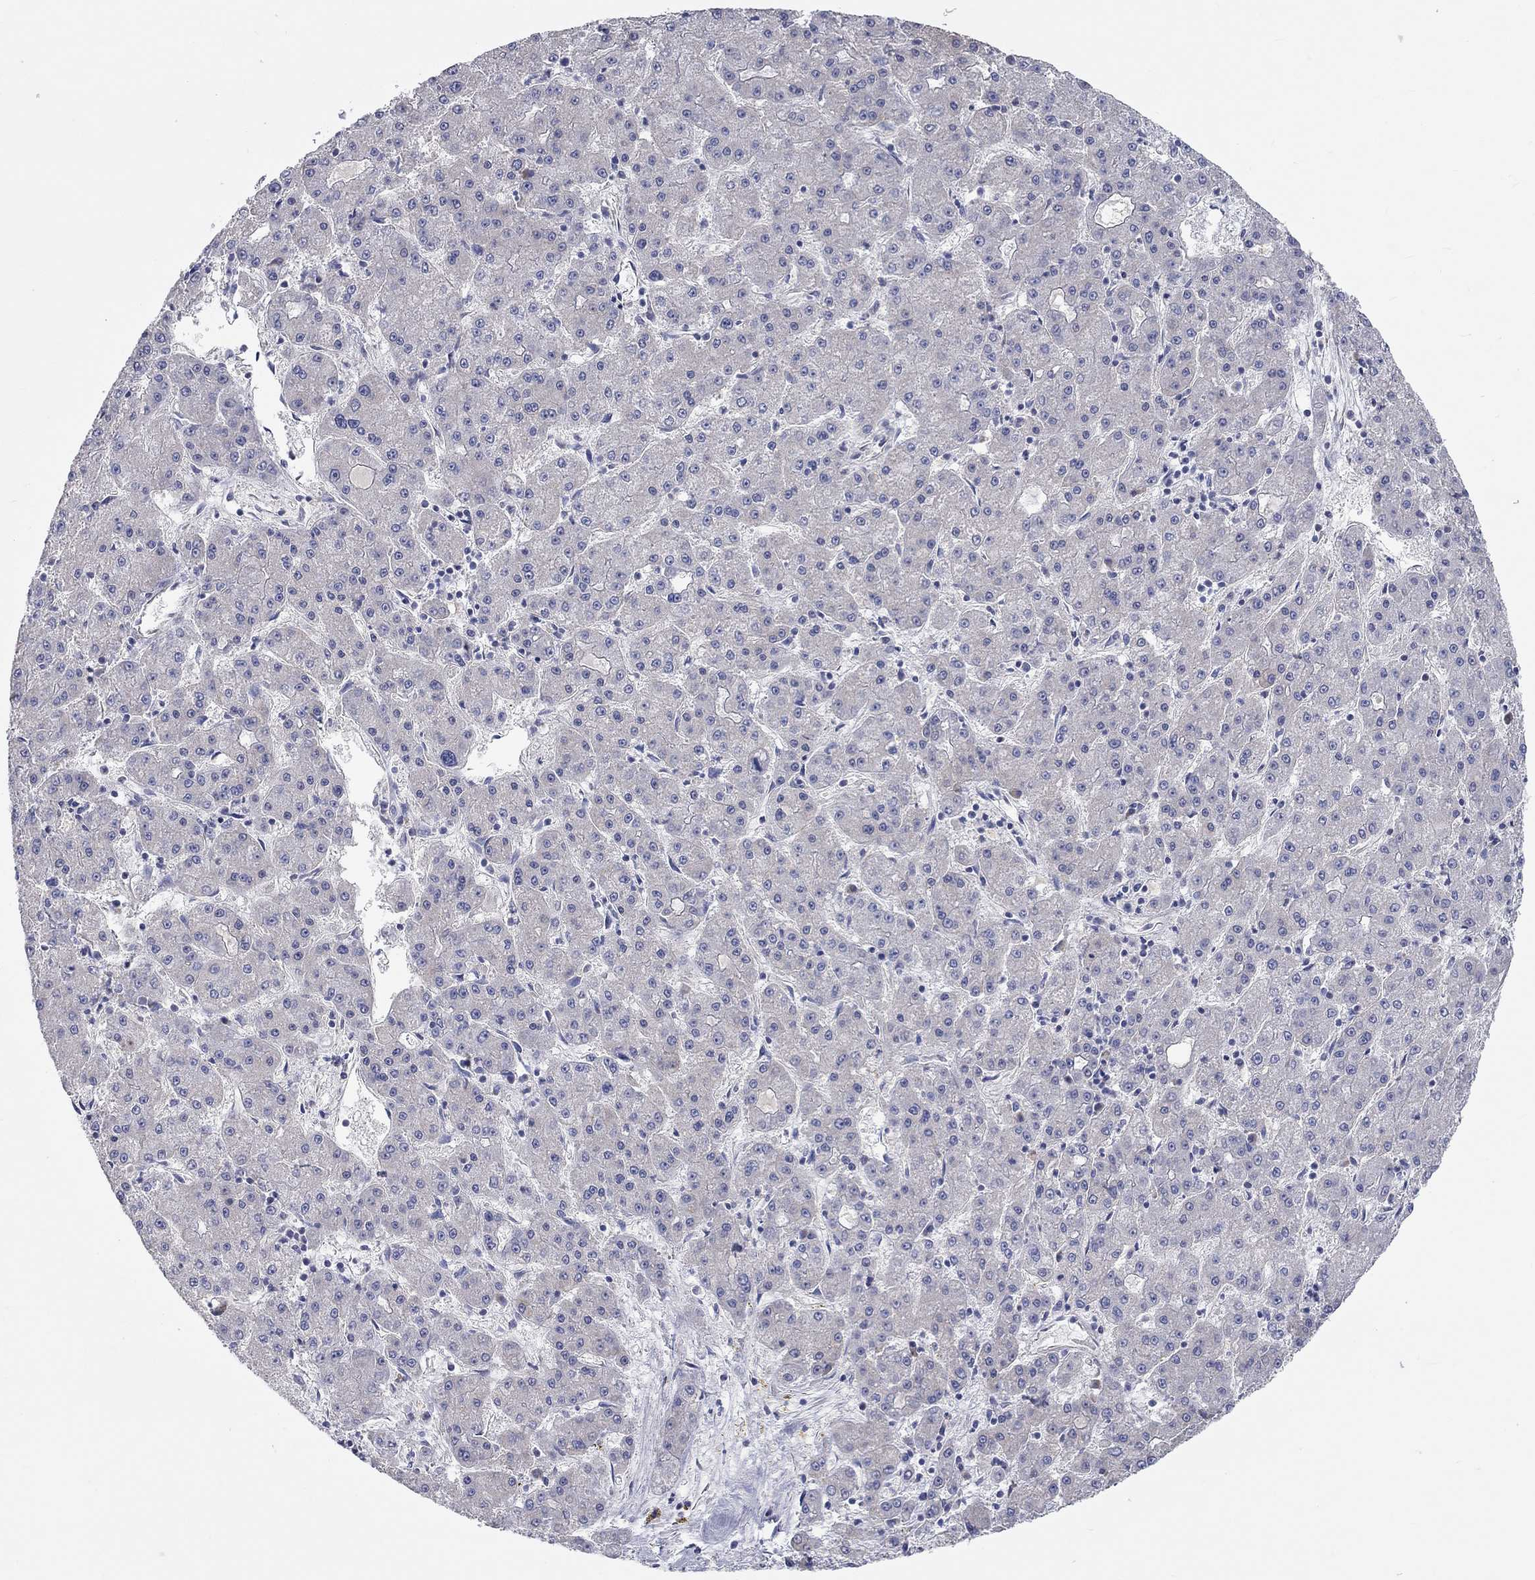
{"staining": {"intensity": "negative", "quantity": "none", "location": "none"}, "tissue": "liver cancer", "cell_type": "Tumor cells", "image_type": "cancer", "snomed": [{"axis": "morphology", "description": "Carcinoma, Hepatocellular, NOS"}, {"axis": "topography", "description": "Liver"}], "caption": "Photomicrograph shows no significant protein positivity in tumor cells of hepatocellular carcinoma (liver).", "gene": "RCAN1", "patient": {"sex": "male", "age": 73}}